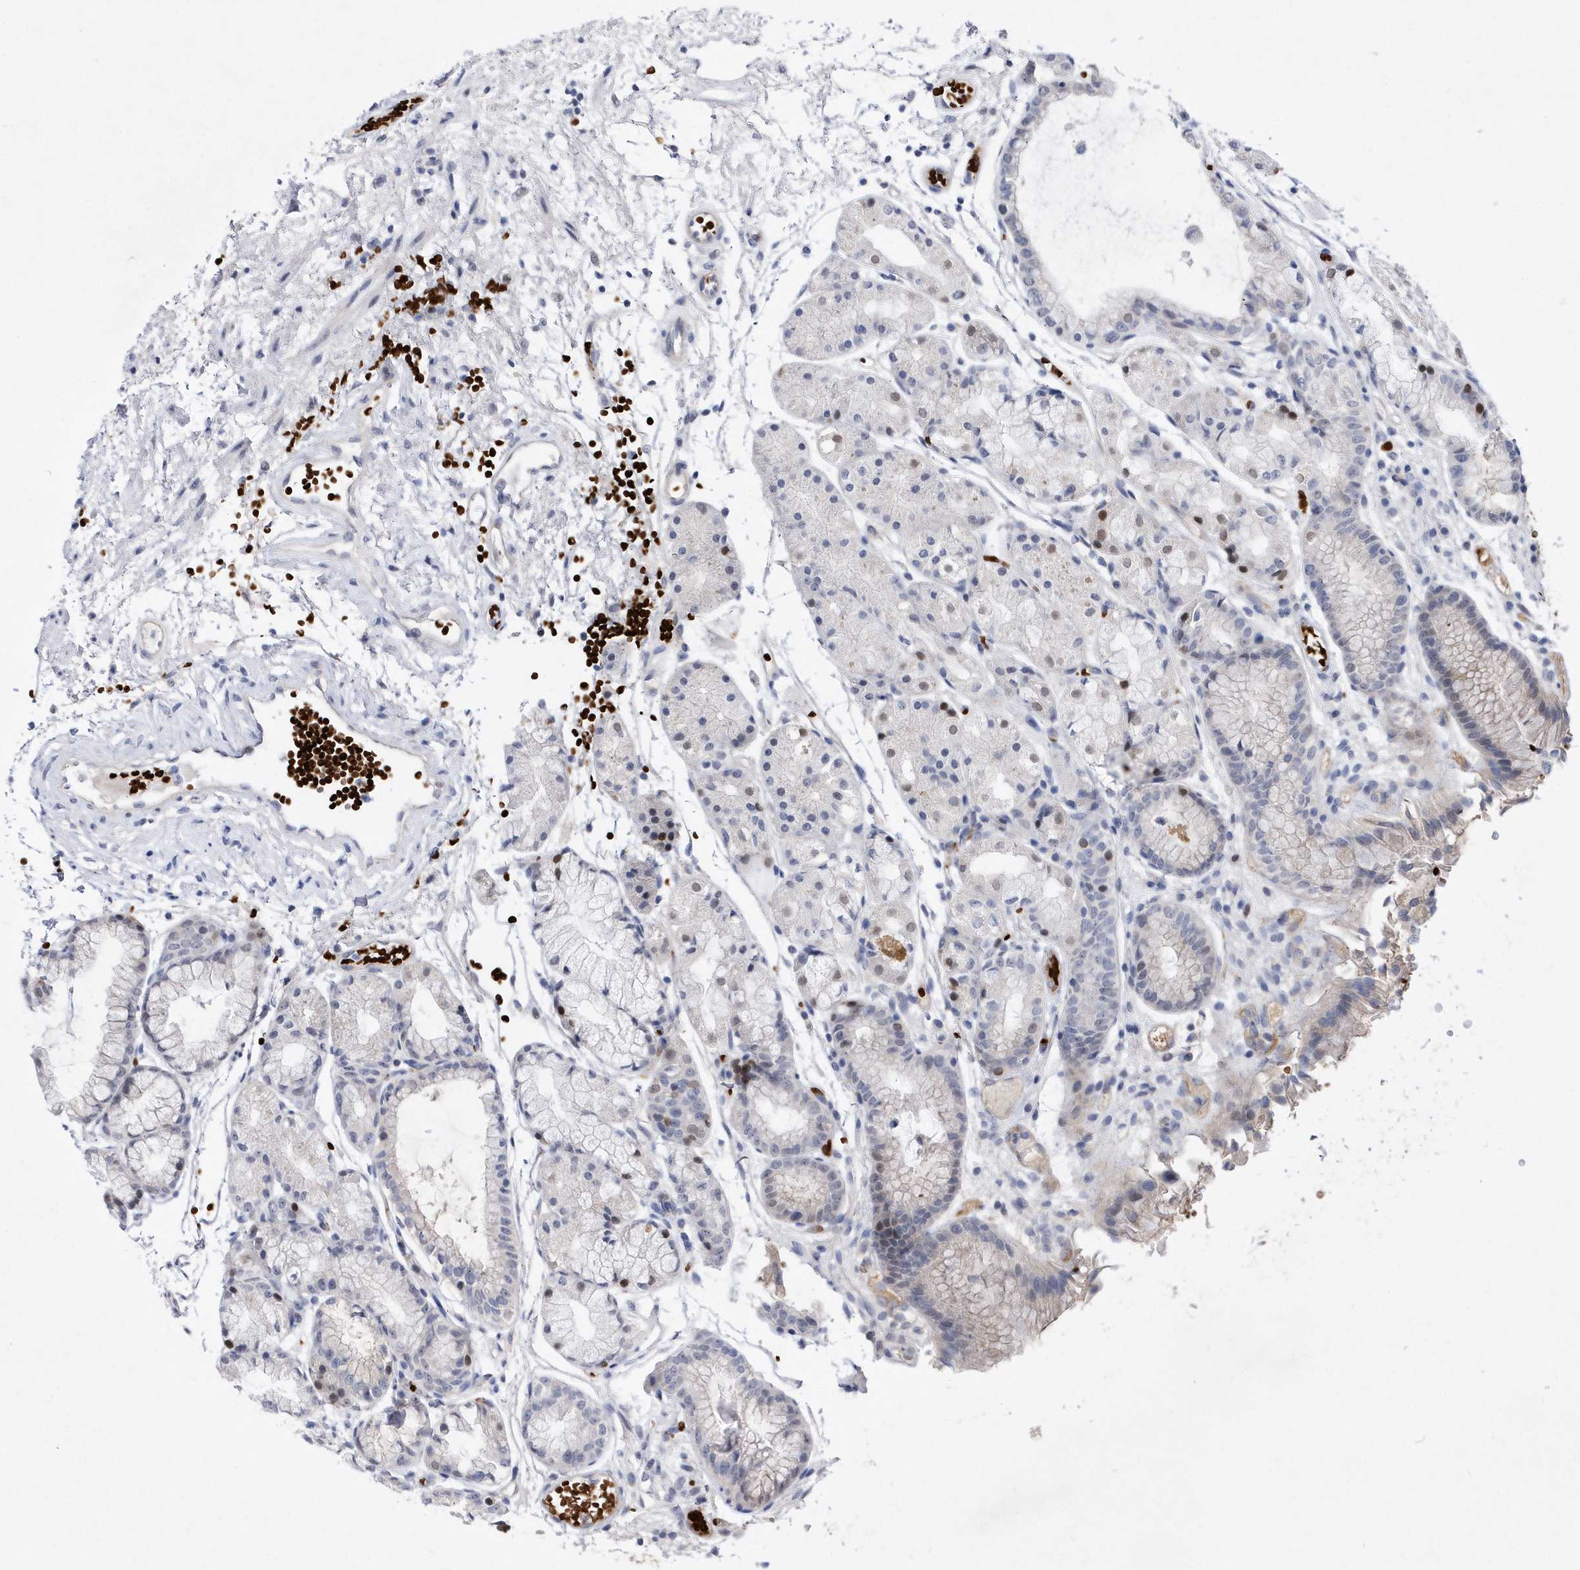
{"staining": {"intensity": "weak", "quantity": "<25%", "location": "nuclear"}, "tissue": "stomach", "cell_type": "Glandular cells", "image_type": "normal", "snomed": [{"axis": "morphology", "description": "Normal tissue, NOS"}, {"axis": "topography", "description": "Stomach, upper"}], "caption": "Immunohistochemical staining of benign human stomach exhibits no significant positivity in glandular cells.", "gene": "ZNF875", "patient": {"sex": "male", "age": 72}}